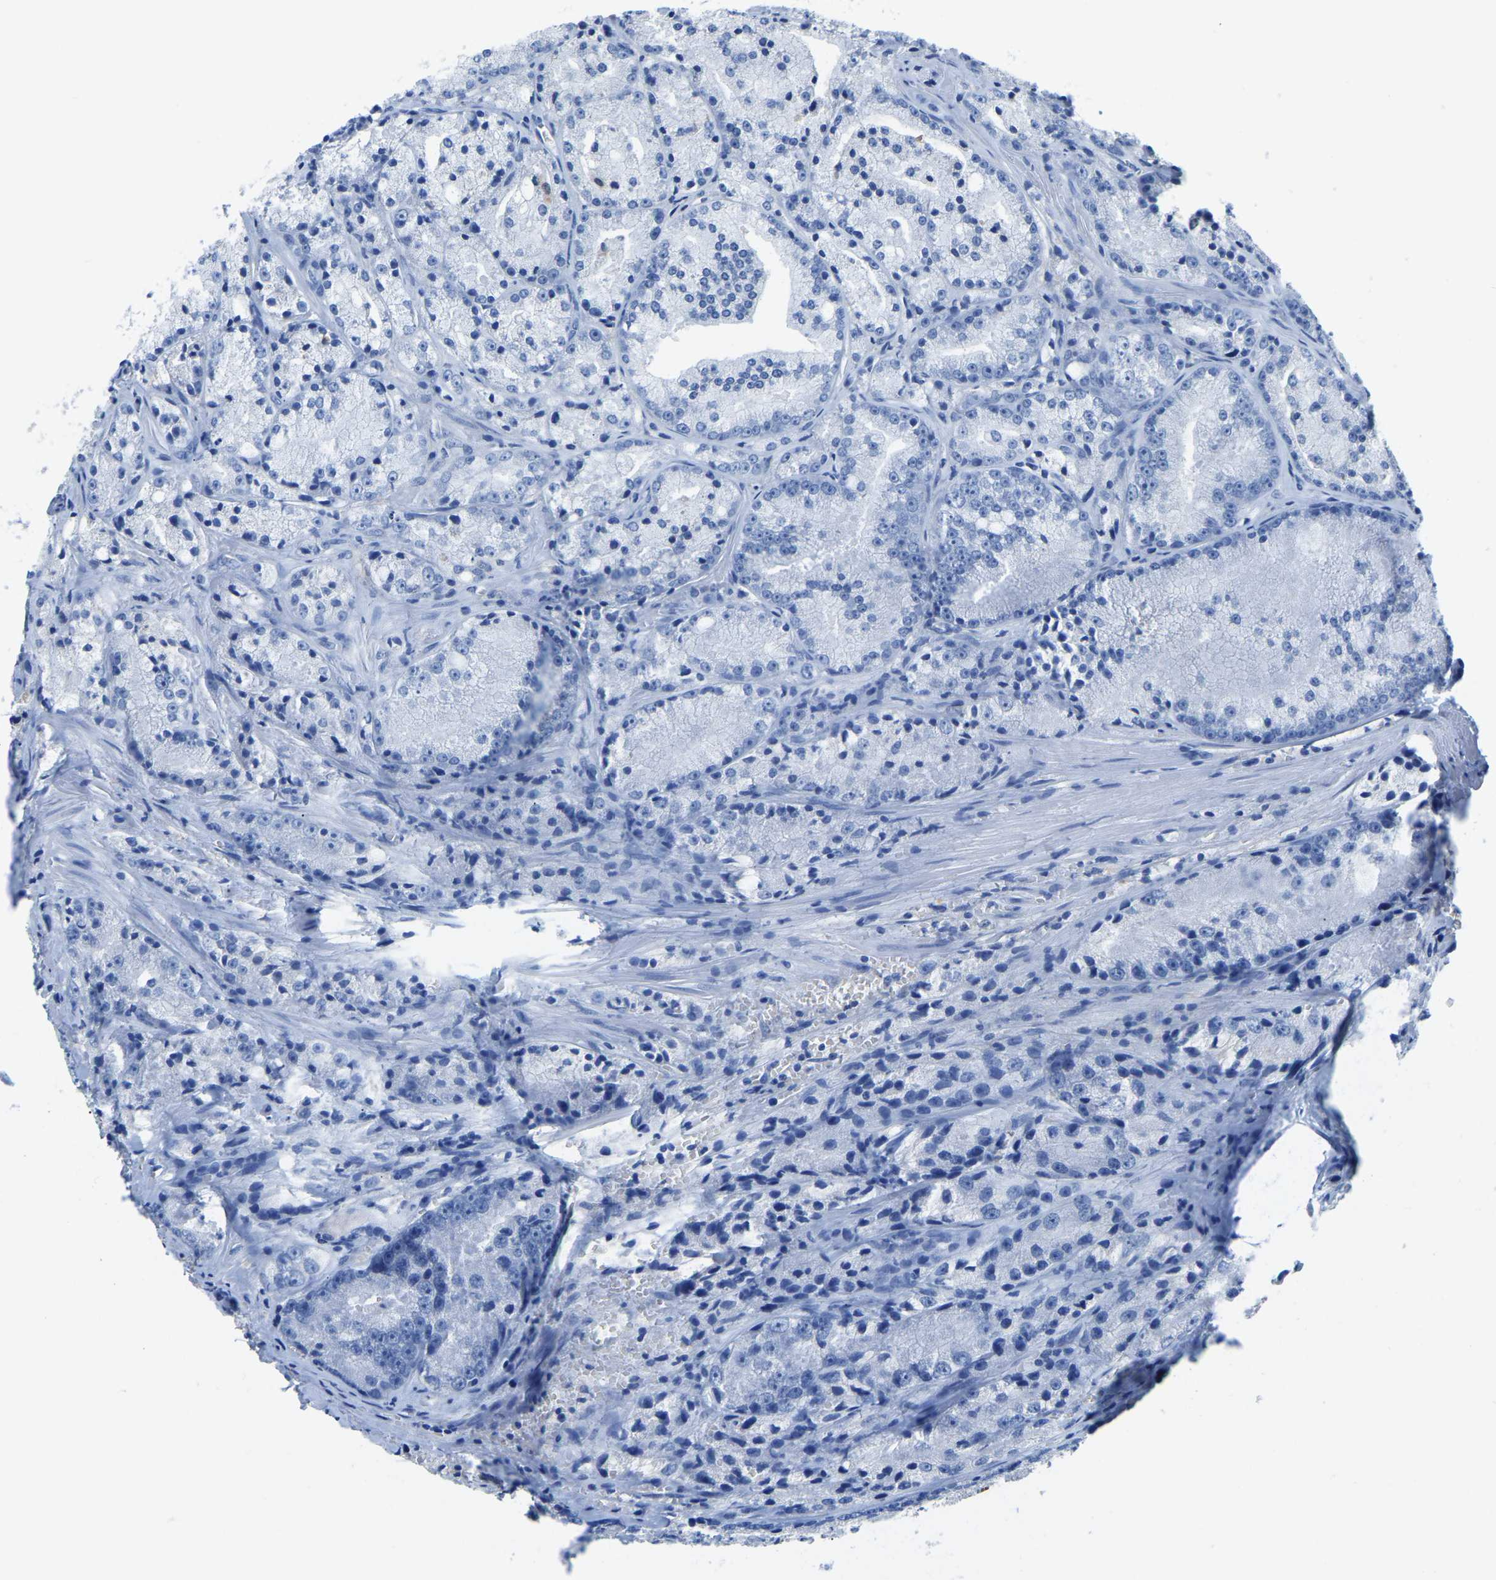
{"staining": {"intensity": "negative", "quantity": "none", "location": "none"}, "tissue": "prostate cancer", "cell_type": "Tumor cells", "image_type": "cancer", "snomed": [{"axis": "morphology", "description": "Adenocarcinoma, Low grade"}, {"axis": "topography", "description": "Prostate"}], "caption": "Prostate cancer was stained to show a protein in brown. There is no significant expression in tumor cells. (DAB (3,3'-diaminobenzidine) IHC with hematoxylin counter stain).", "gene": "ZDHHC13", "patient": {"sex": "male", "age": 64}}